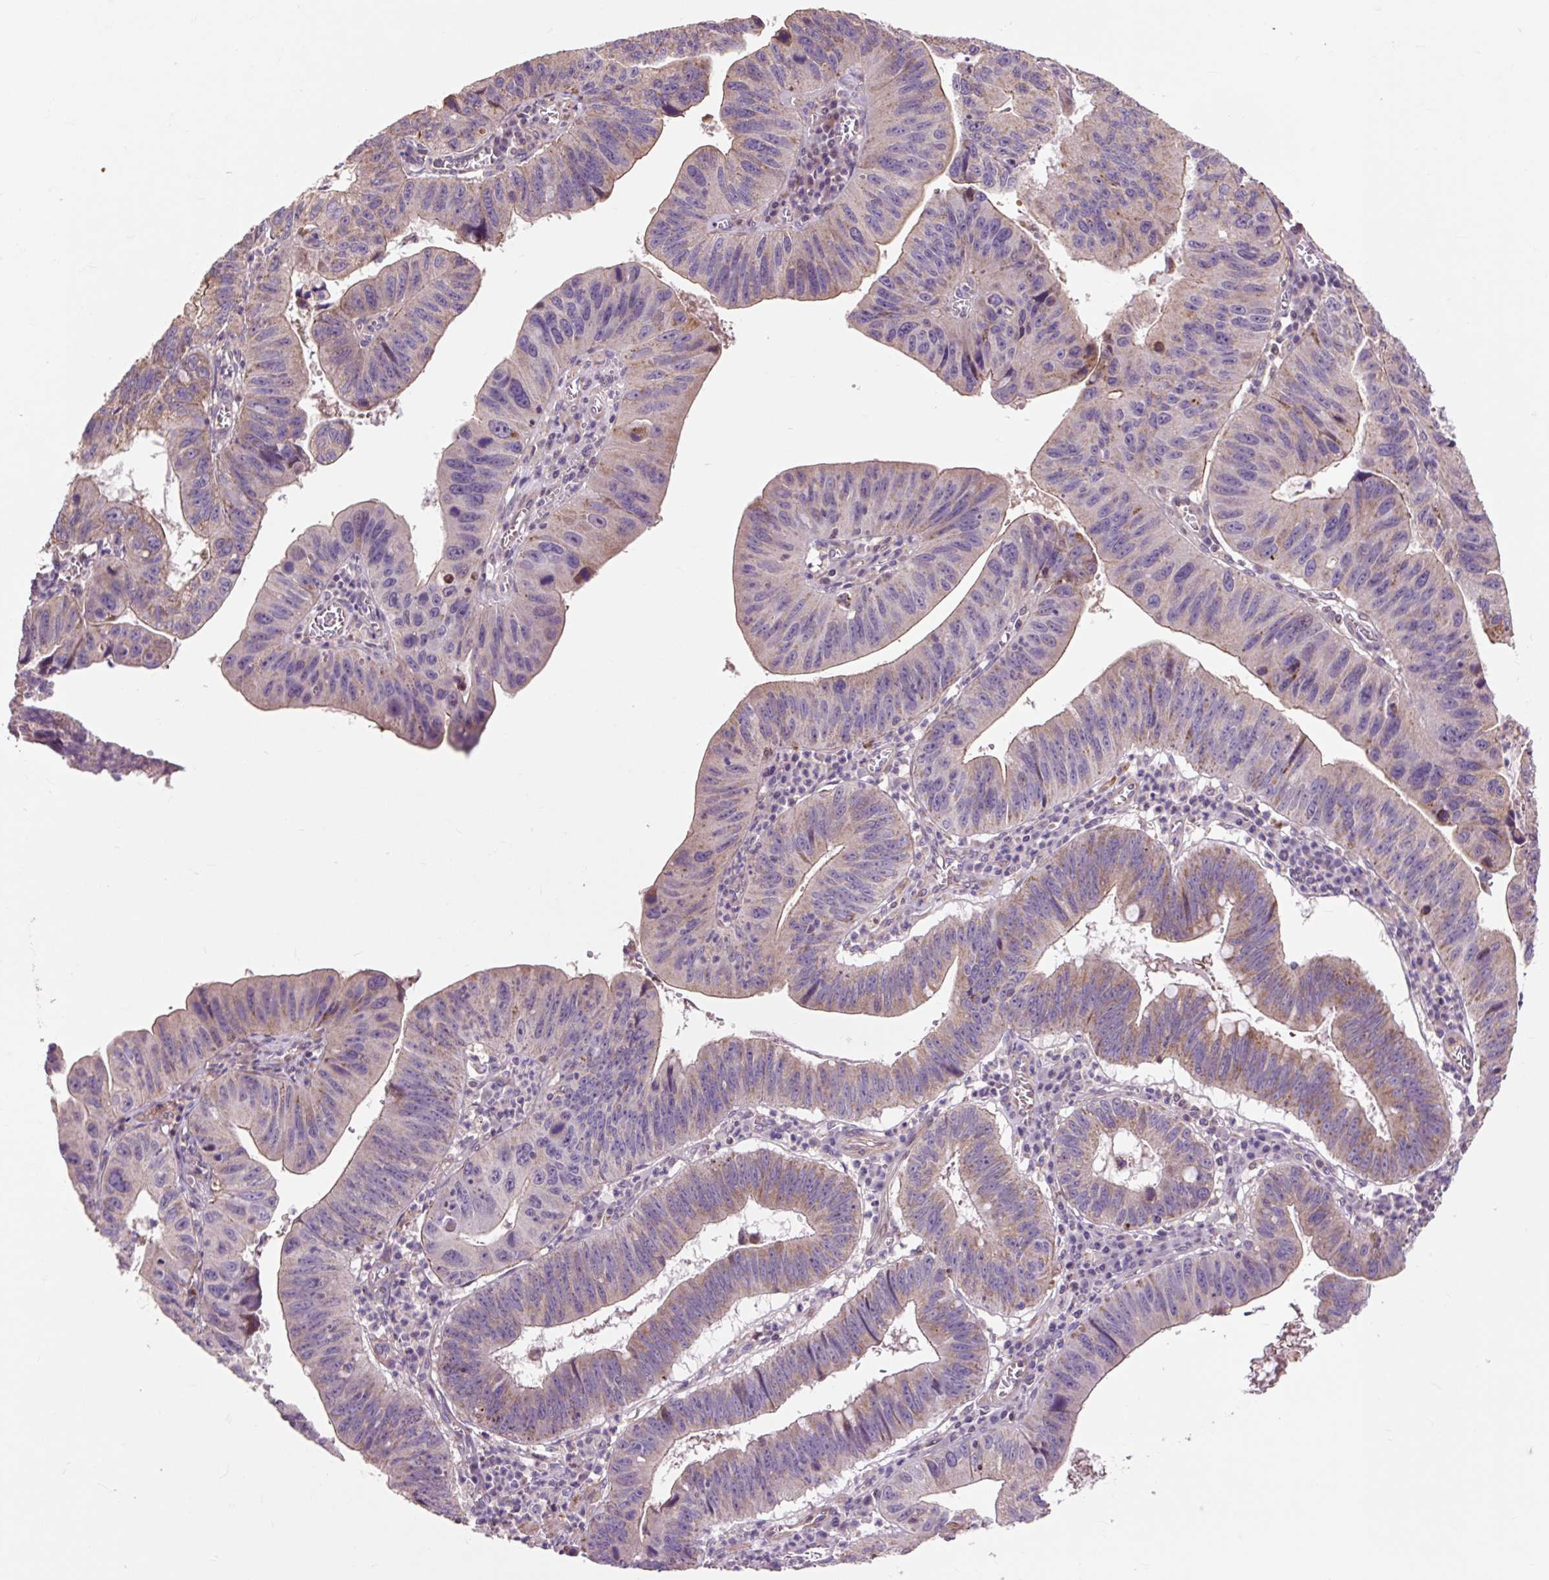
{"staining": {"intensity": "moderate", "quantity": "<25%", "location": "cytoplasmic/membranous"}, "tissue": "stomach cancer", "cell_type": "Tumor cells", "image_type": "cancer", "snomed": [{"axis": "morphology", "description": "Adenocarcinoma, NOS"}, {"axis": "topography", "description": "Stomach"}], "caption": "This photomicrograph demonstrates adenocarcinoma (stomach) stained with immunohistochemistry to label a protein in brown. The cytoplasmic/membranous of tumor cells show moderate positivity for the protein. Nuclei are counter-stained blue.", "gene": "PRIMPOL", "patient": {"sex": "male", "age": 59}}